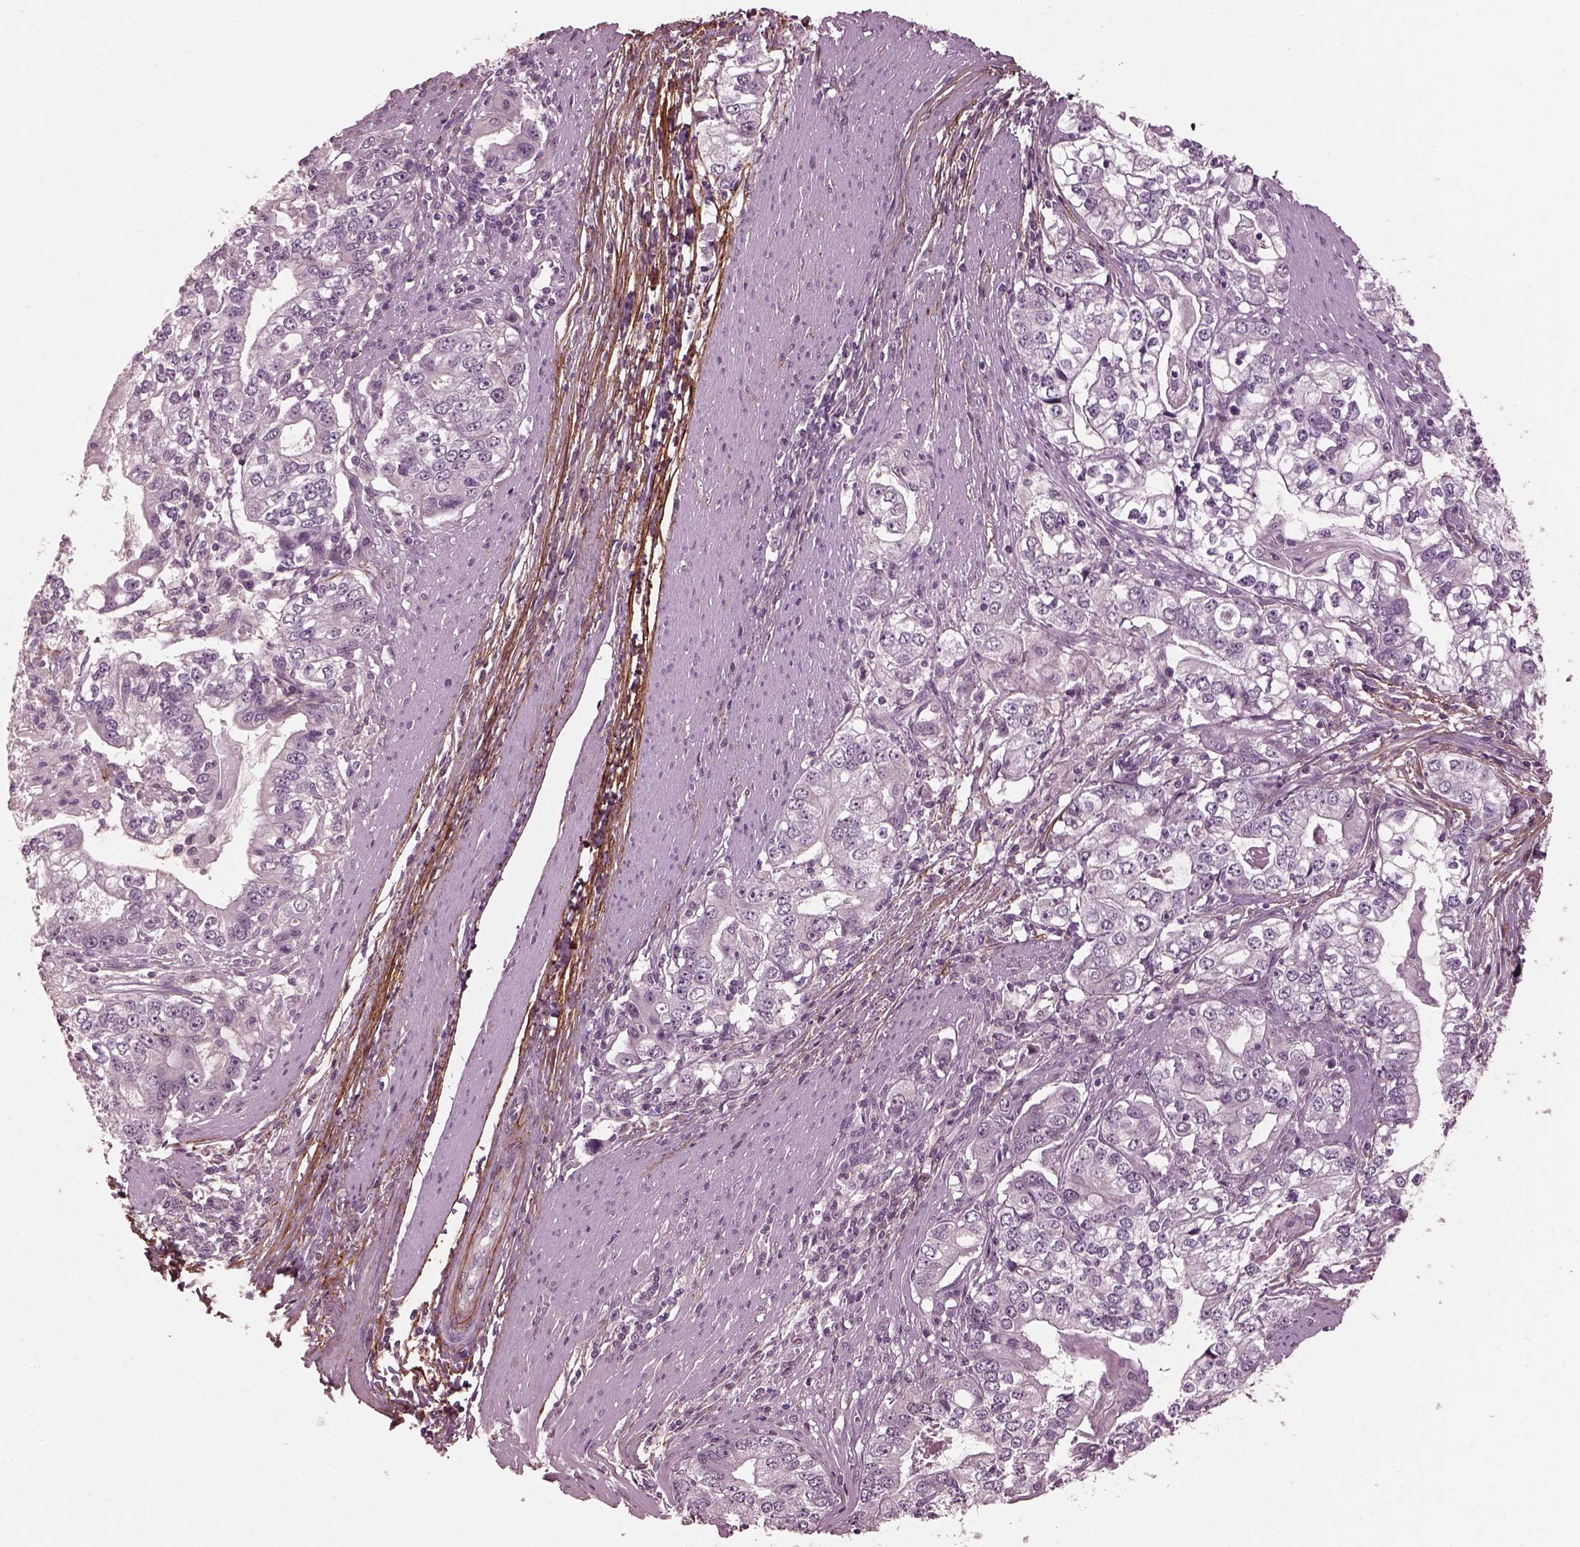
{"staining": {"intensity": "negative", "quantity": "none", "location": "none"}, "tissue": "stomach cancer", "cell_type": "Tumor cells", "image_type": "cancer", "snomed": [{"axis": "morphology", "description": "Adenocarcinoma, NOS"}, {"axis": "topography", "description": "Stomach, lower"}], "caption": "Stomach cancer (adenocarcinoma) stained for a protein using IHC reveals no positivity tumor cells.", "gene": "EFEMP1", "patient": {"sex": "female", "age": 72}}